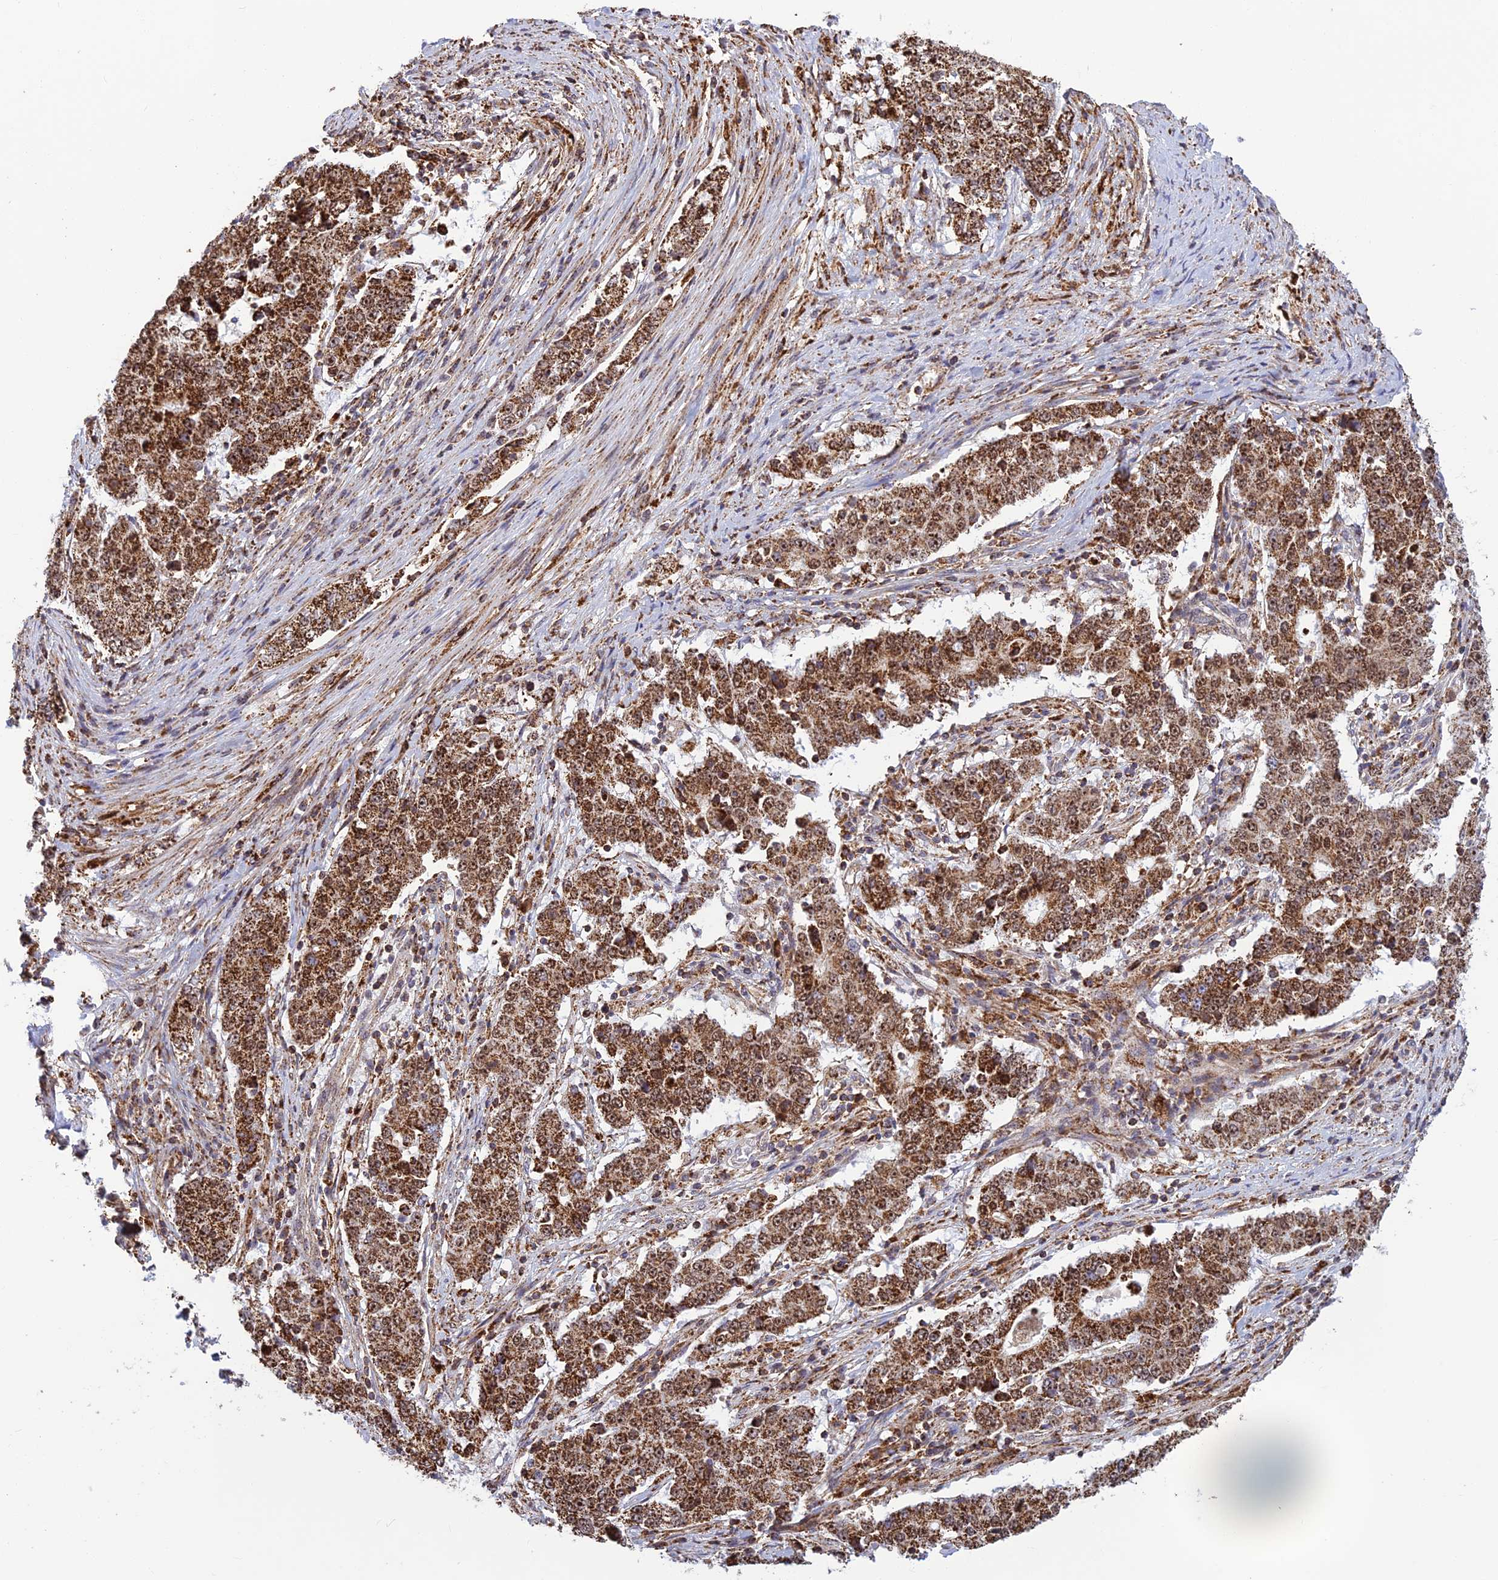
{"staining": {"intensity": "strong", "quantity": ">75%", "location": "cytoplasmic/membranous,nuclear"}, "tissue": "stomach cancer", "cell_type": "Tumor cells", "image_type": "cancer", "snomed": [{"axis": "morphology", "description": "Adenocarcinoma, NOS"}, {"axis": "topography", "description": "Stomach"}], "caption": "Immunohistochemical staining of stomach cancer (adenocarcinoma) displays high levels of strong cytoplasmic/membranous and nuclear protein positivity in about >75% of tumor cells.", "gene": "POLR1G", "patient": {"sex": "male", "age": 59}}